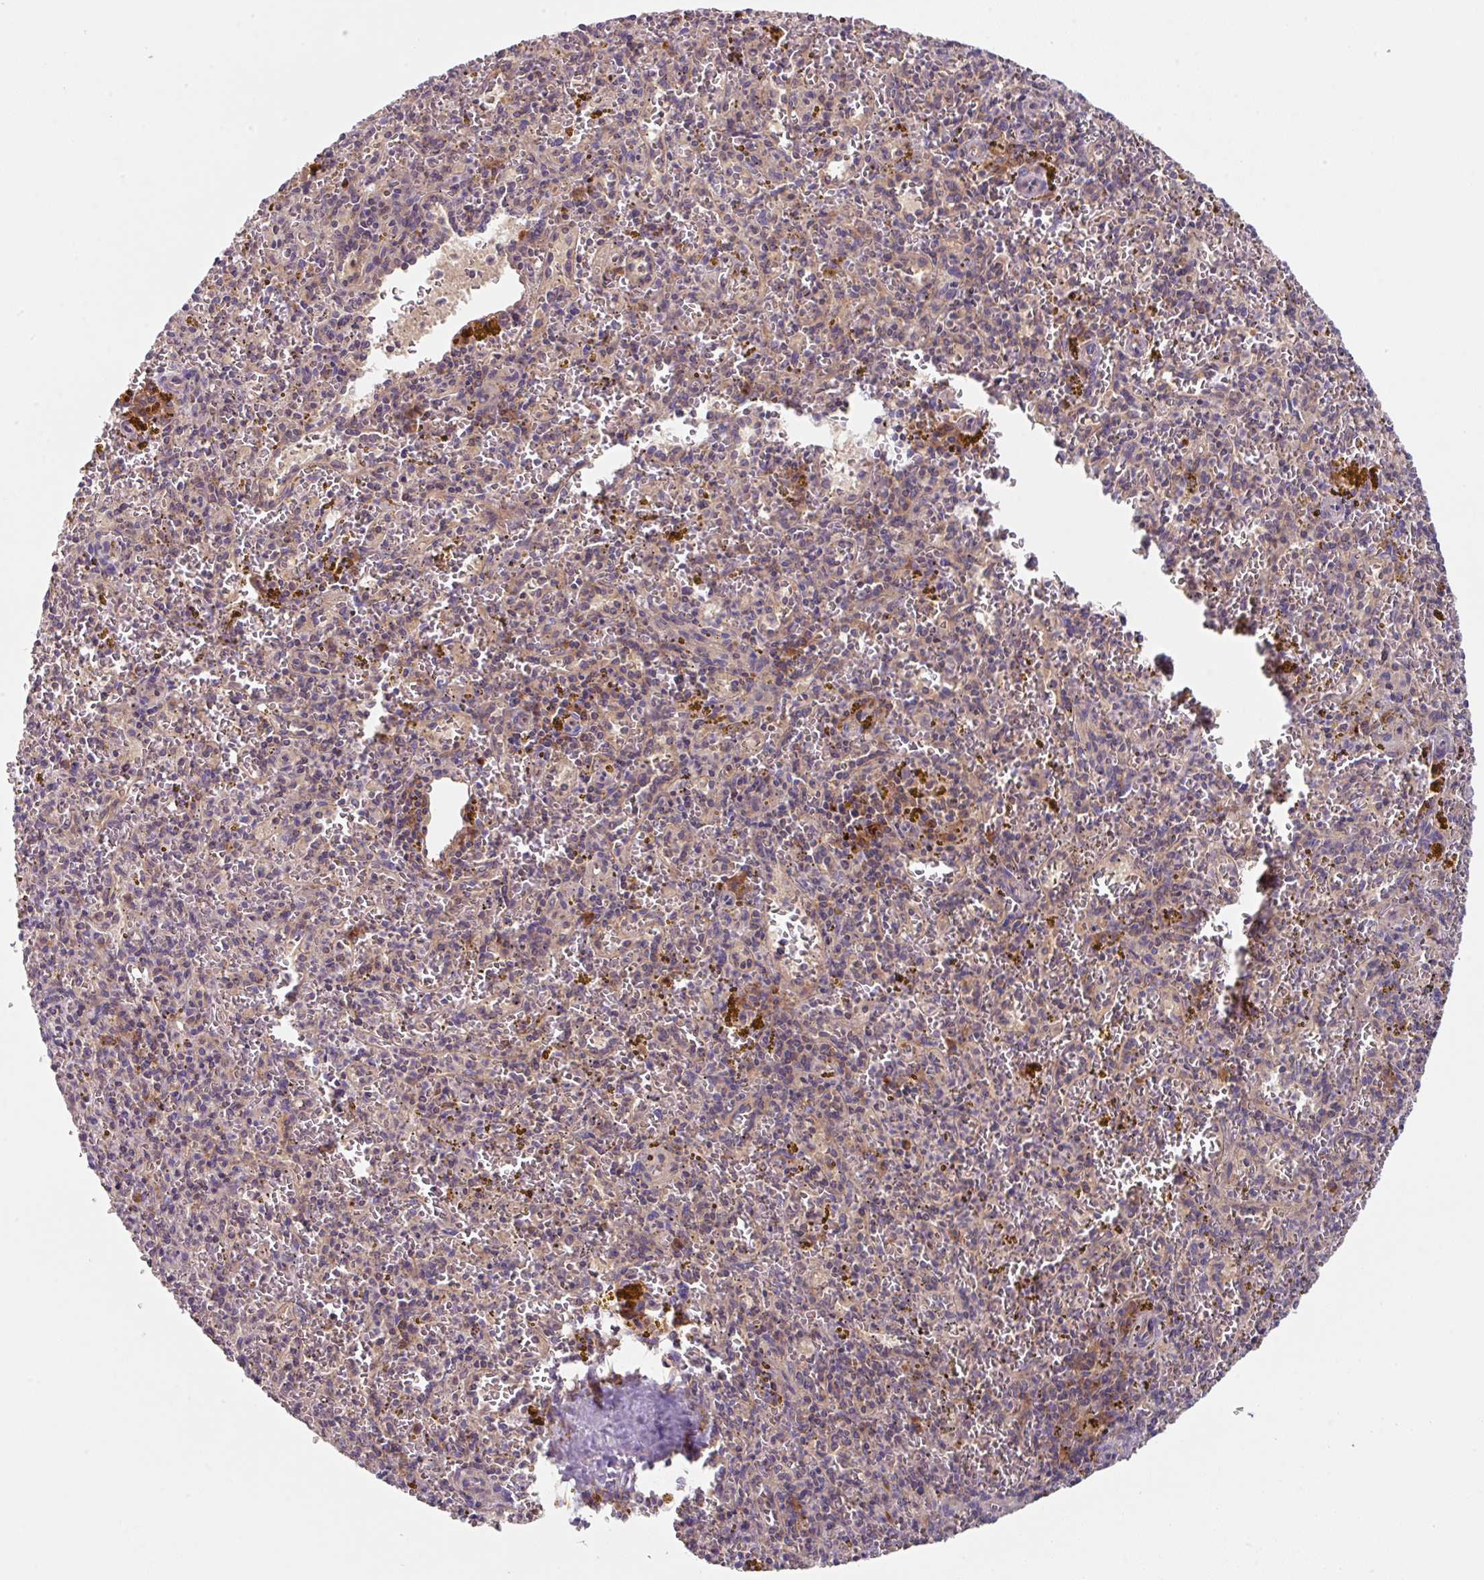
{"staining": {"intensity": "negative", "quantity": "none", "location": "none"}, "tissue": "spleen", "cell_type": "Cells in red pulp", "image_type": "normal", "snomed": [{"axis": "morphology", "description": "Normal tissue, NOS"}, {"axis": "topography", "description": "Spleen"}], "caption": "IHC image of benign spleen: spleen stained with DAB (3,3'-diaminobenzidine) exhibits no significant protein positivity in cells in red pulp.", "gene": "EIF4B", "patient": {"sex": "male", "age": 57}}